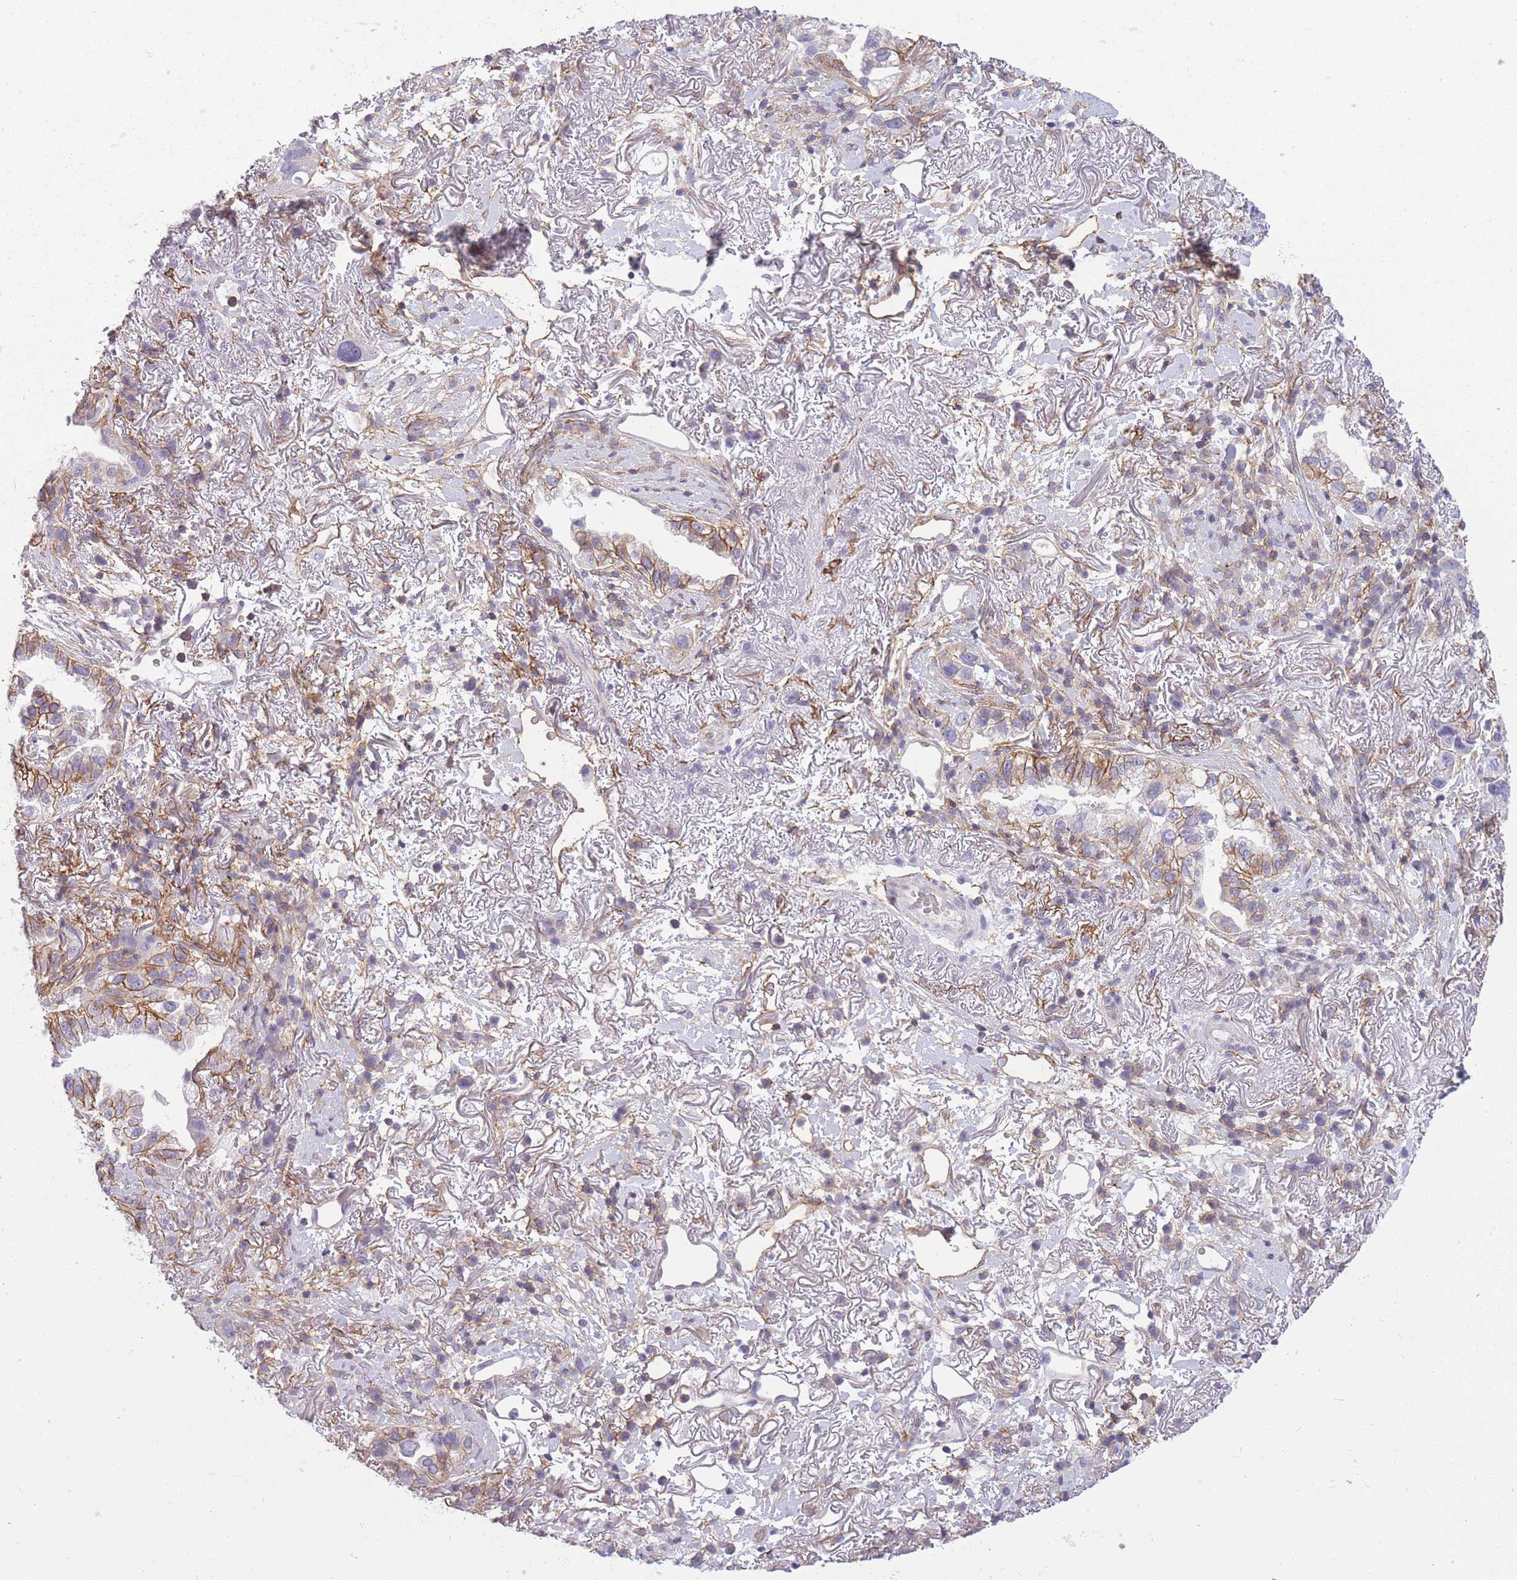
{"staining": {"intensity": "moderate", "quantity": "25%-75%", "location": "cytoplasmic/membranous"}, "tissue": "lung cancer", "cell_type": "Tumor cells", "image_type": "cancer", "snomed": [{"axis": "morphology", "description": "Adenocarcinoma, NOS"}, {"axis": "topography", "description": "Lung"}], "caption": "Brown immunohistochemical staining in human lung cancer reveals moderate cytoplasmic/membranous staining in approximately 25%-75% of tumor cells. (brown staining indicates protein expression, while blue staining denotes nuclei).", "gene": "ADD1", "patient": {"sex": "female", "age": 69}}